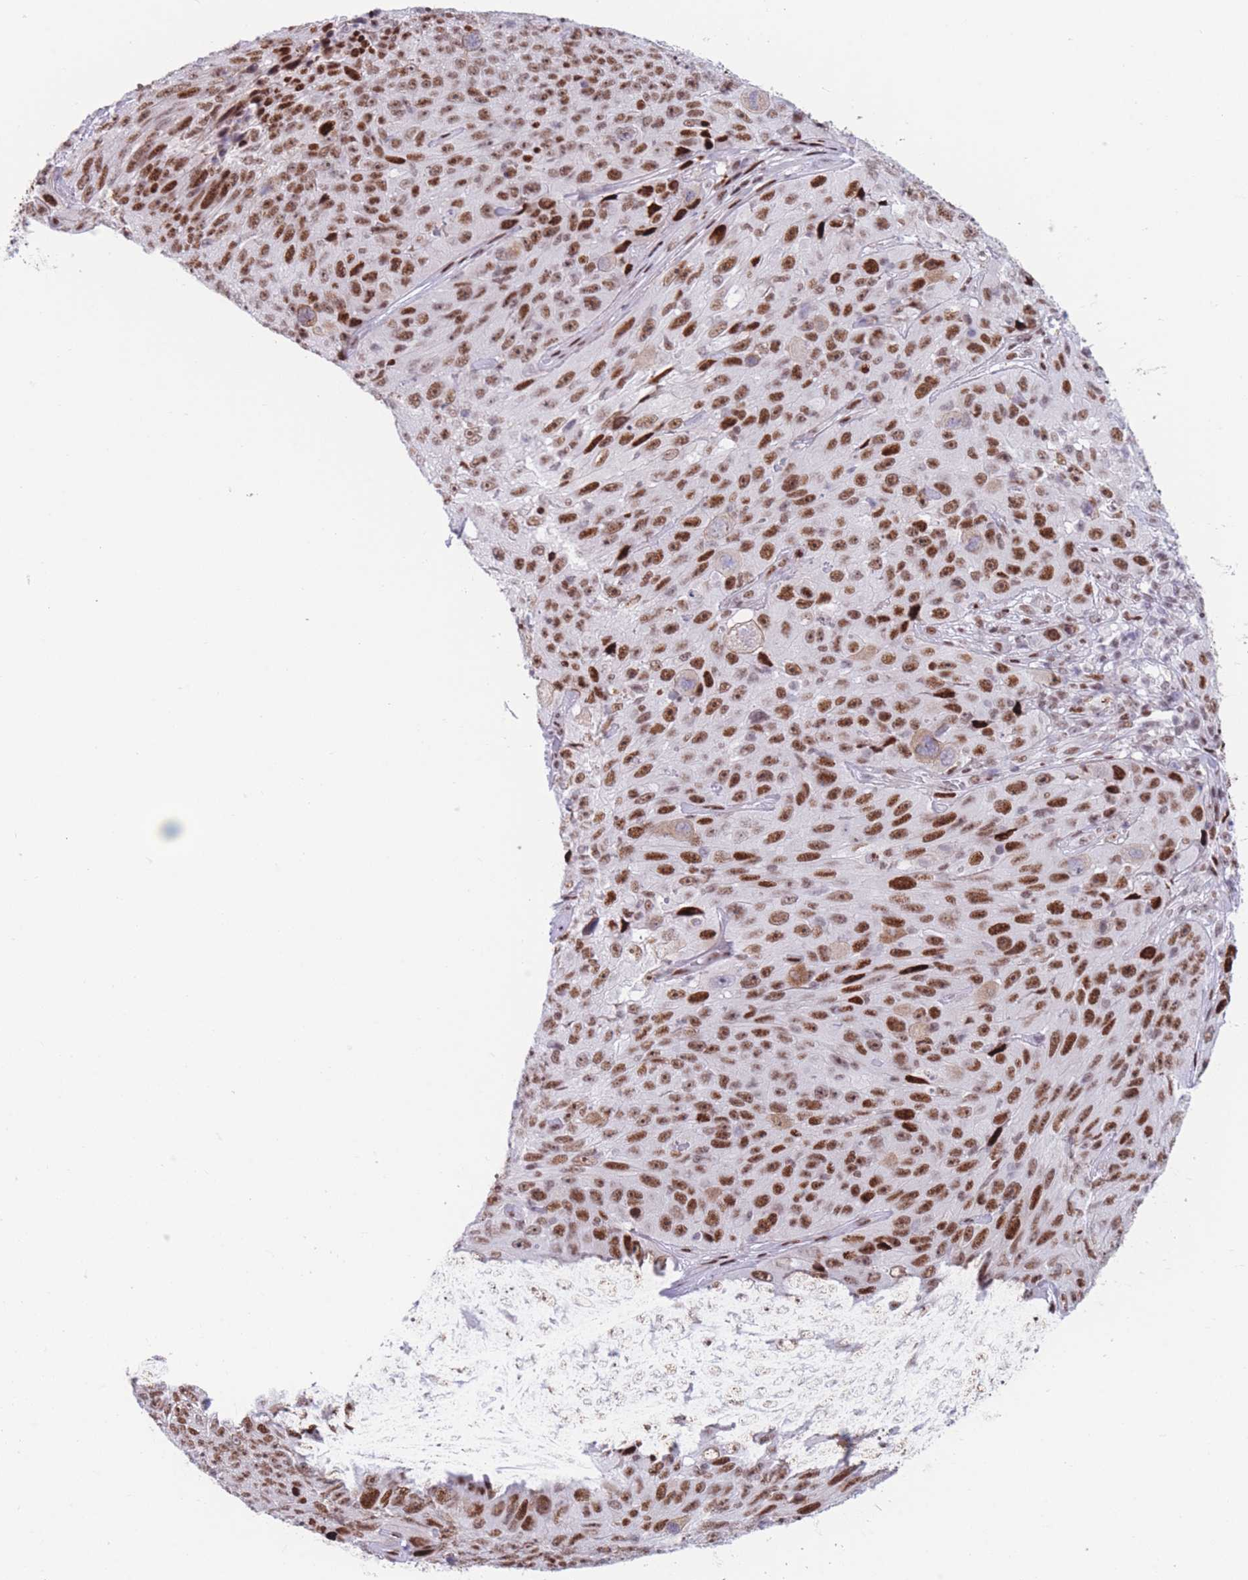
{"staining": {"intensity": "strong", "quantity": ">75%", "location": "nuclear"}, "tissue": "skin cancer", "cell_type": "Tumor cells", "image_type": "cancer", "snomed": [{"axis": "morphology", "description": "Squamous cell carcinoma, NOS"}, {"axis": "topography", "description": "Skin"}], "caption": "Protein positivity by immunohistochemistry demonstrates strong nuclear staining in approximately >75% of tumor cells in skin cancer (squamous cell carcinoma).", "gene": "DNAJC3", "patient": {"sex": "female", "age": 87}}